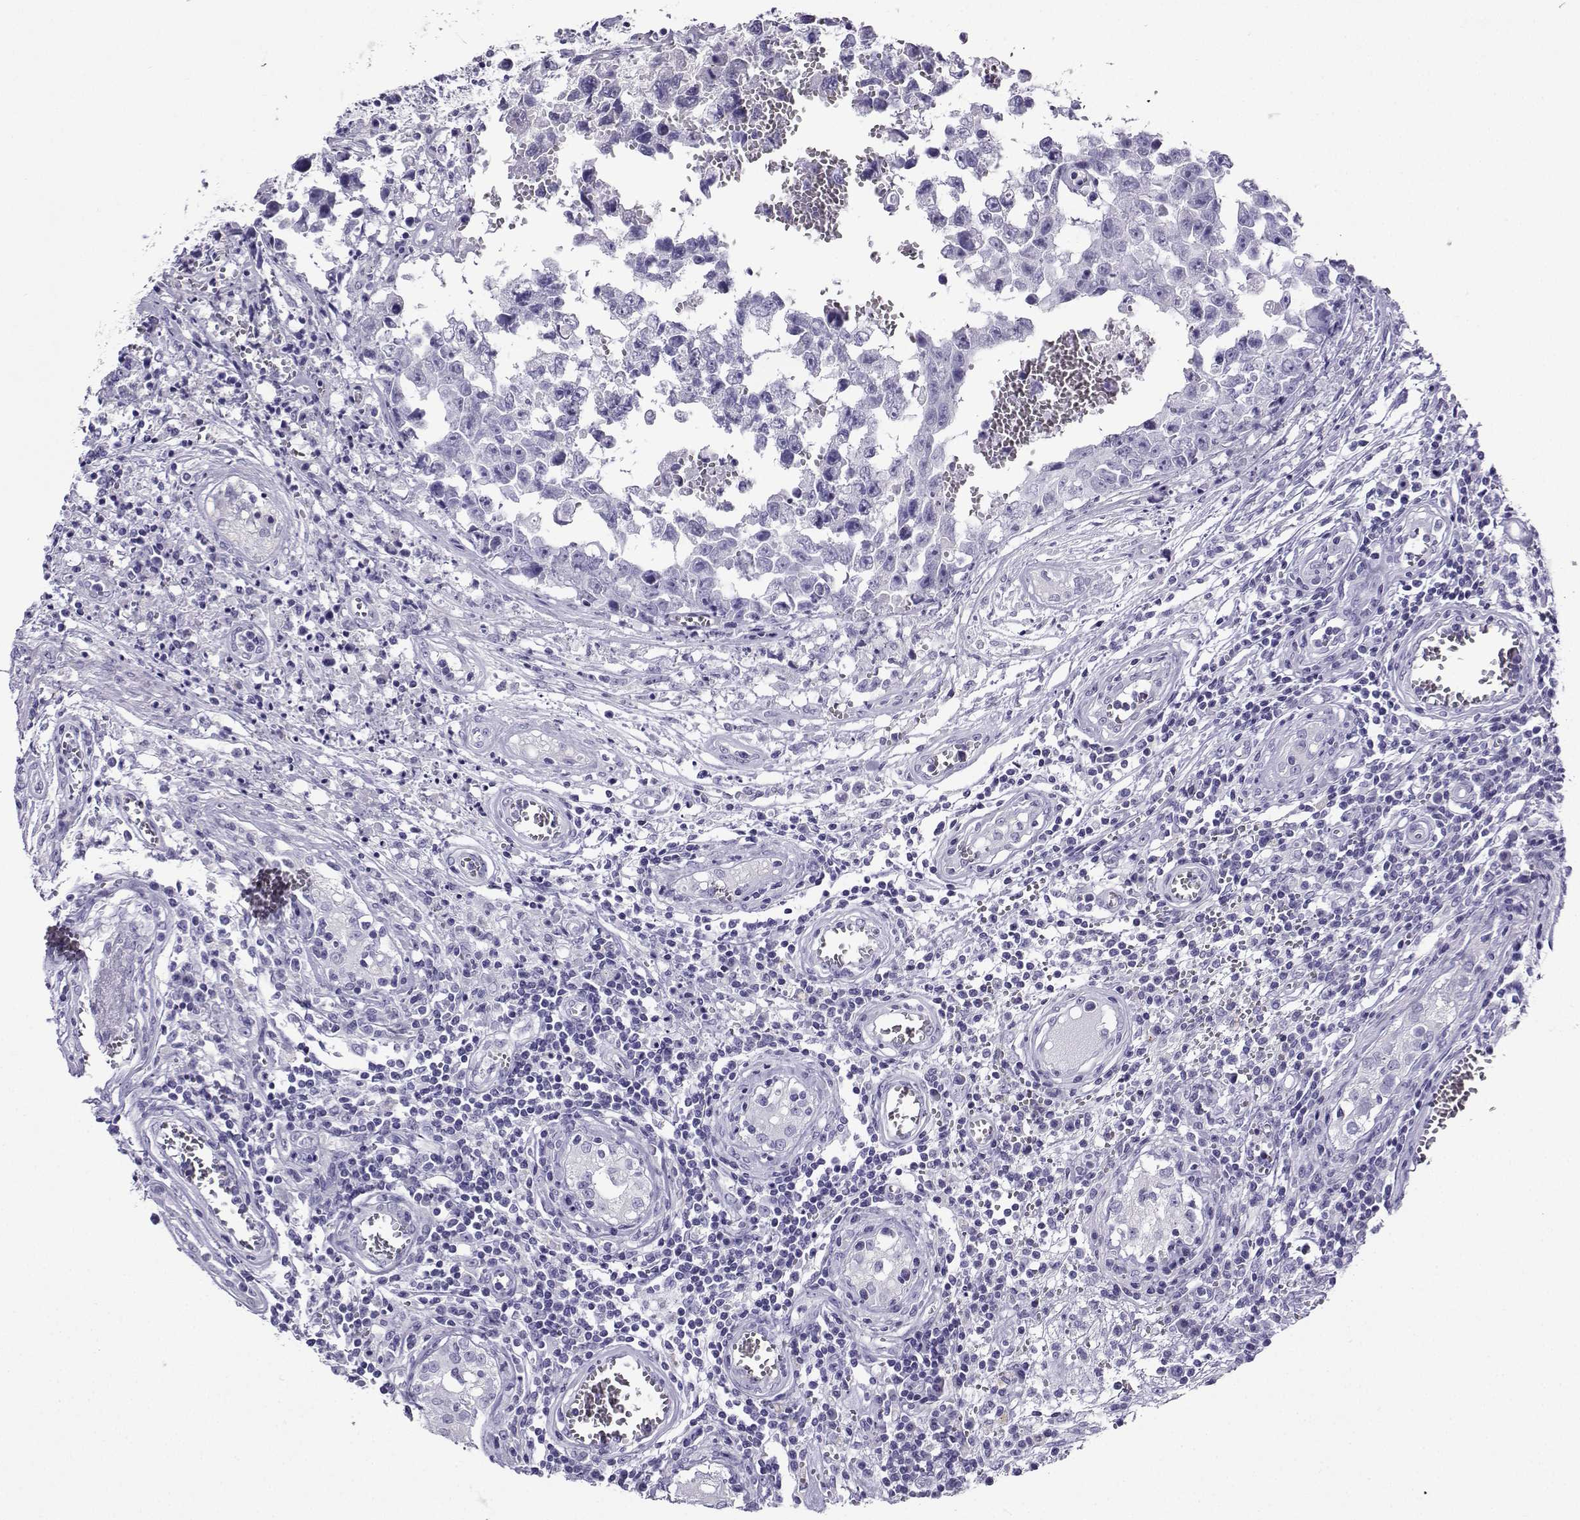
{"staining": {"intensity": "negative", "quantity": "none", "location": "none"}, "tissue": "testis cancer", "cell_type": "Tumor cells", "image_type": "cancer", "snomed": [{"axis": "morphology", "description": "Carcinoma, Embryonal, NOS"}, {"axis": "topography", "description": "Testis"}], "caption": "IHC histopathology image of neoplastic tissue: human testis cancer stained with DAB (3,3'-diaminobenzidine) demonstrates no significant protein expression in tumor cells.", "gene": "CRYBB1", "patient": {"sex": "male", "age": 36}}